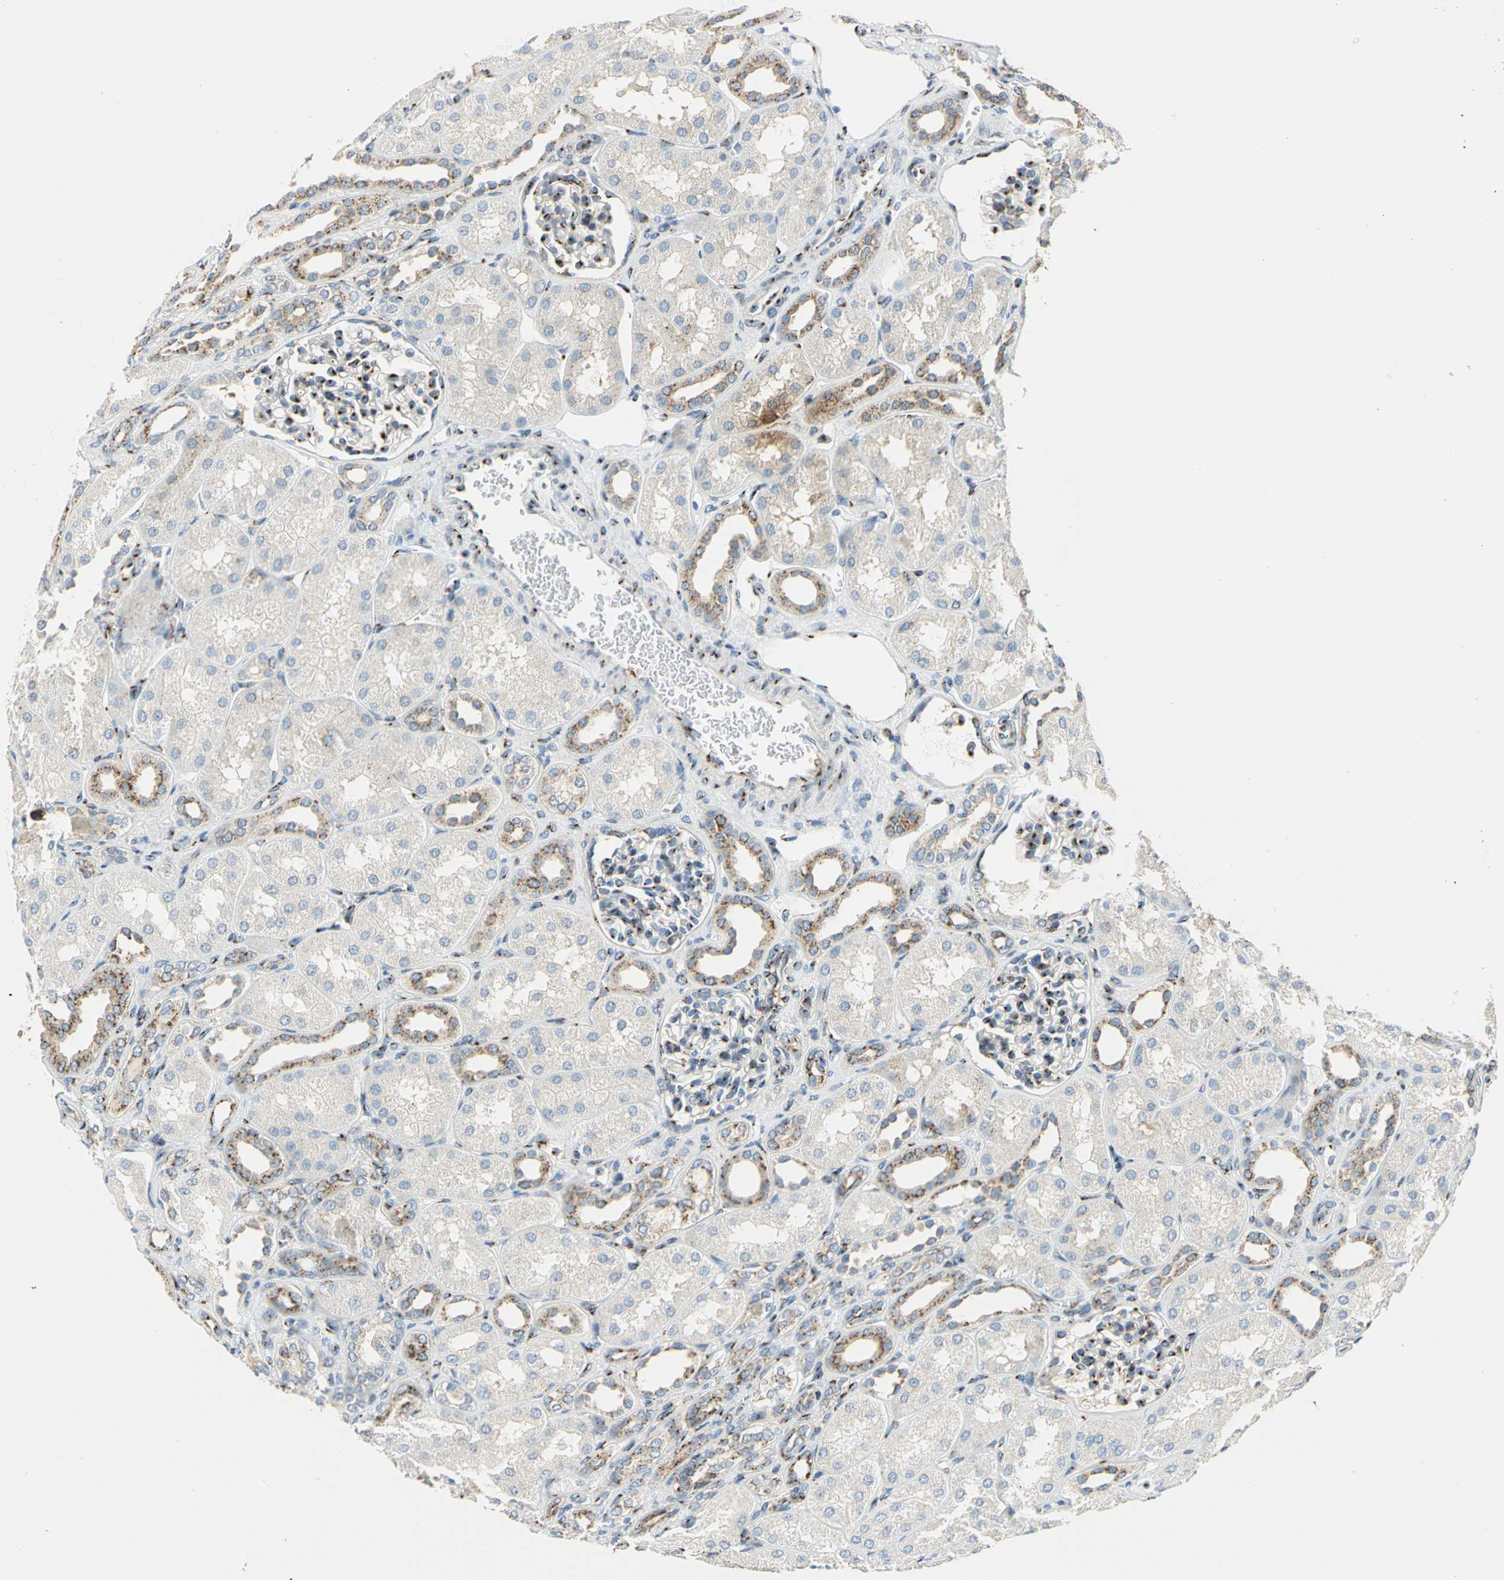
{"staining": {"intensity": "strong", "quantity": "<25%", "location": "cytoplasmic/membranous"}, "tissue": "kidney", "cell_type": "Cells in glomeruli", "image_type": "normal", "snomed": [{"axis": "morphology", "description": "Normal tissue, NOS"}, {"axis": "topography", "description": "Kidney"}], "caption": "An immunohistochemistry histopathology image of unremarkable tissue is shown. Protein staining in brown shows strong cytoplasmic/membranous positivity in kidney within cells in glomeruli. (DAB (3,3'-diaminobenzidine) IHC, brown staining for protein, blue staining for nuclei).", "gene": "GPR3", "patient": {"sex": "male", "age": 7}}